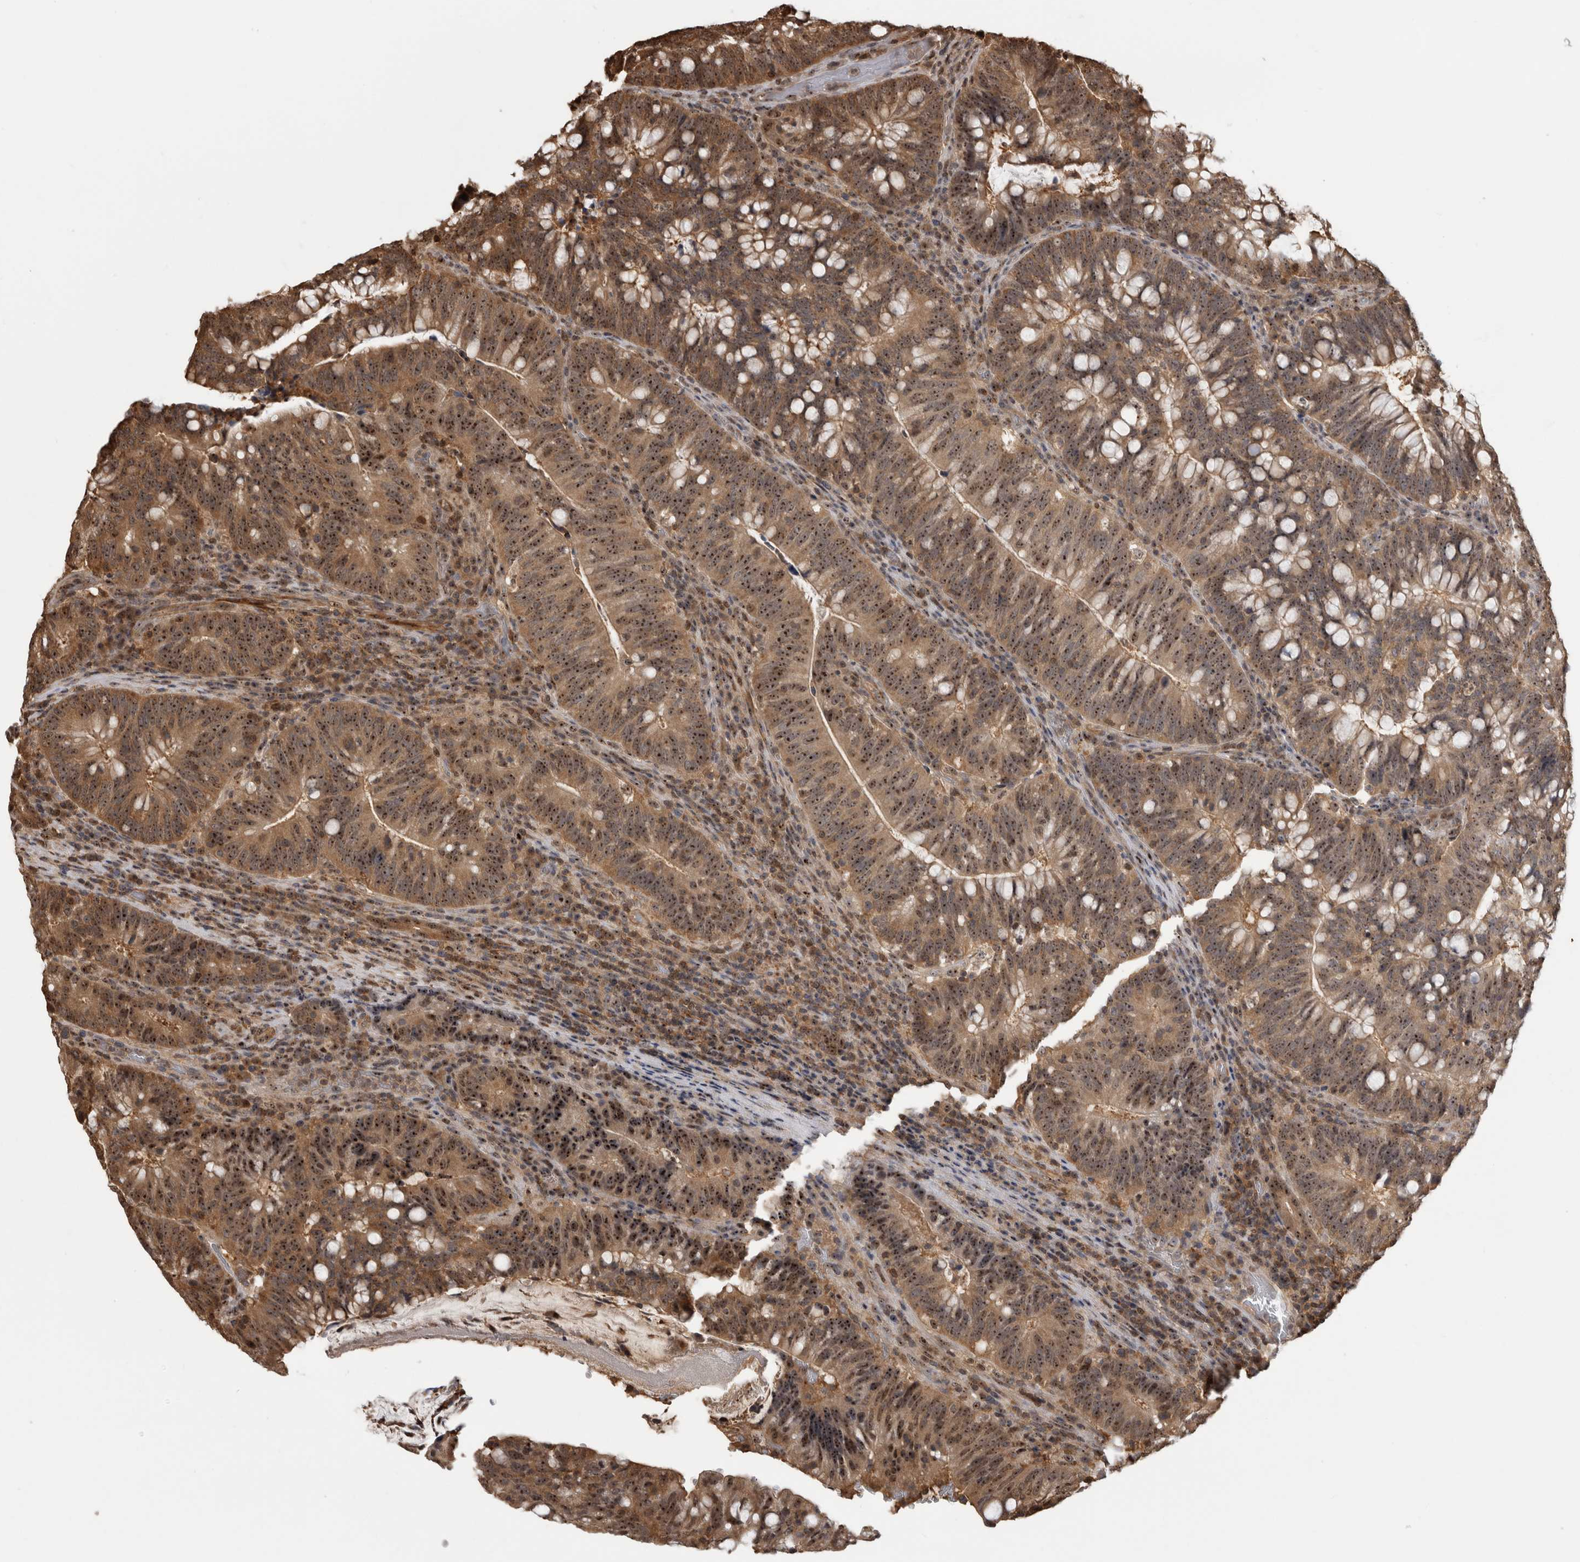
{"staining": {"intensity": "strong", "quantity": ">75%", "location": "cytoplasmic/membranous,nuclear"}, "tissue": "colorectal cancer", "cell_type": "Tumor cells", "image_type": "cancer", "snomed": [{"axis": "morphology", "description": "Adenocarcinoma, NOS"}, {"axis": "topography", "description": "Colon"}], "caption": "A high-resolution histopathology image shows IHC staining of colorectal cancer, which shows strong cytoplasmic/membranous and nuclear staining in approximately >75% of tumor cells. (Stains: DAB in brown, nuclei in blue, Microscopy: brightfield microscopy at high magnification).", "gene": "TDRD7", "patient": {"sex": "female", "age": 66}}